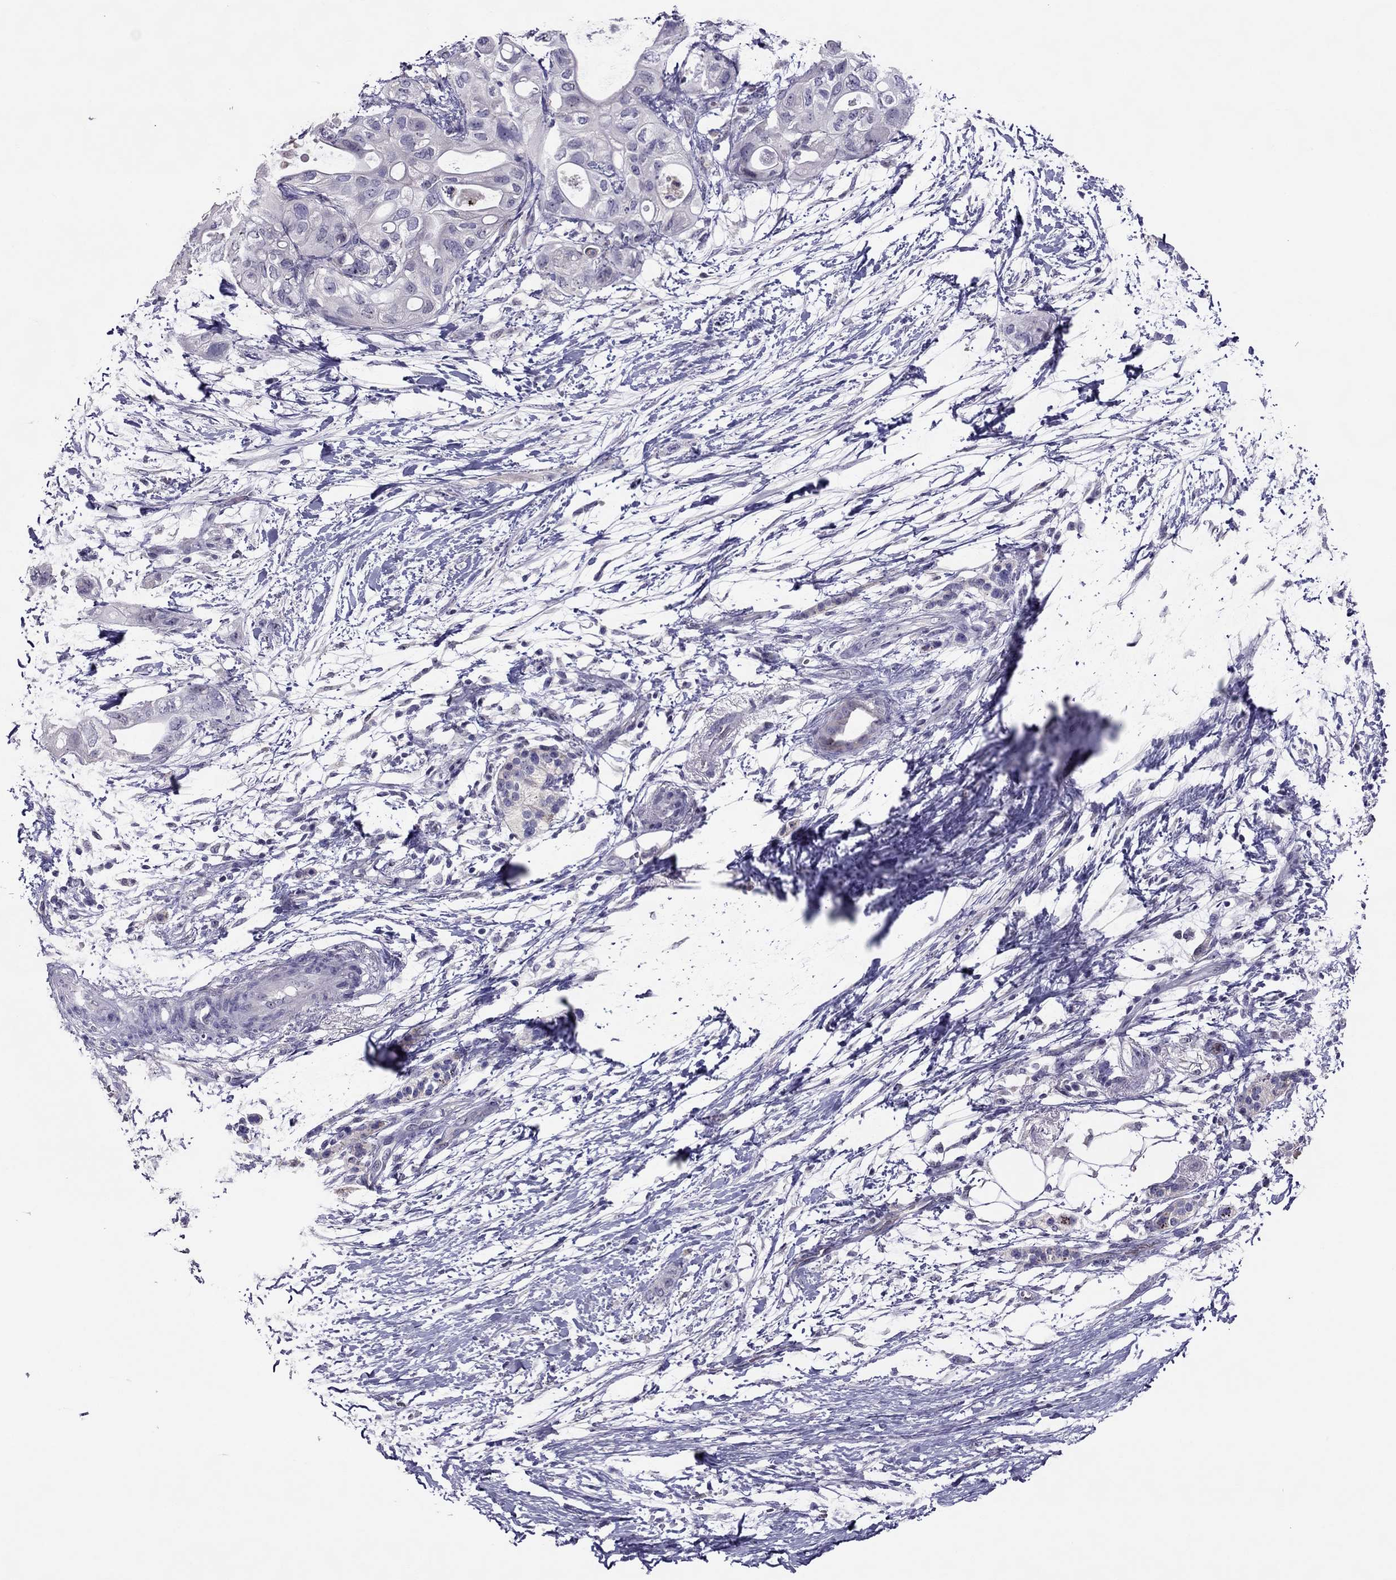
{"staining": {"intensity": "negative", "quantity": "none", "location": "none"}, "tissue": "pancreatic cancer", "cell_type": "Tumor cells", "image_type": "cancer", "snomed": [{"axis": "morphology", "description": "Adenocarcinoma, NOS"}, {"axis": "topography", "description": "Pancreas"}], "caption": "Immunohistochemistry of human pancreatic adenocarcinoma reveals no expression in tumor cells.", "gene": "LRRC46", "patient": {"sex": "female", "age": 72}}